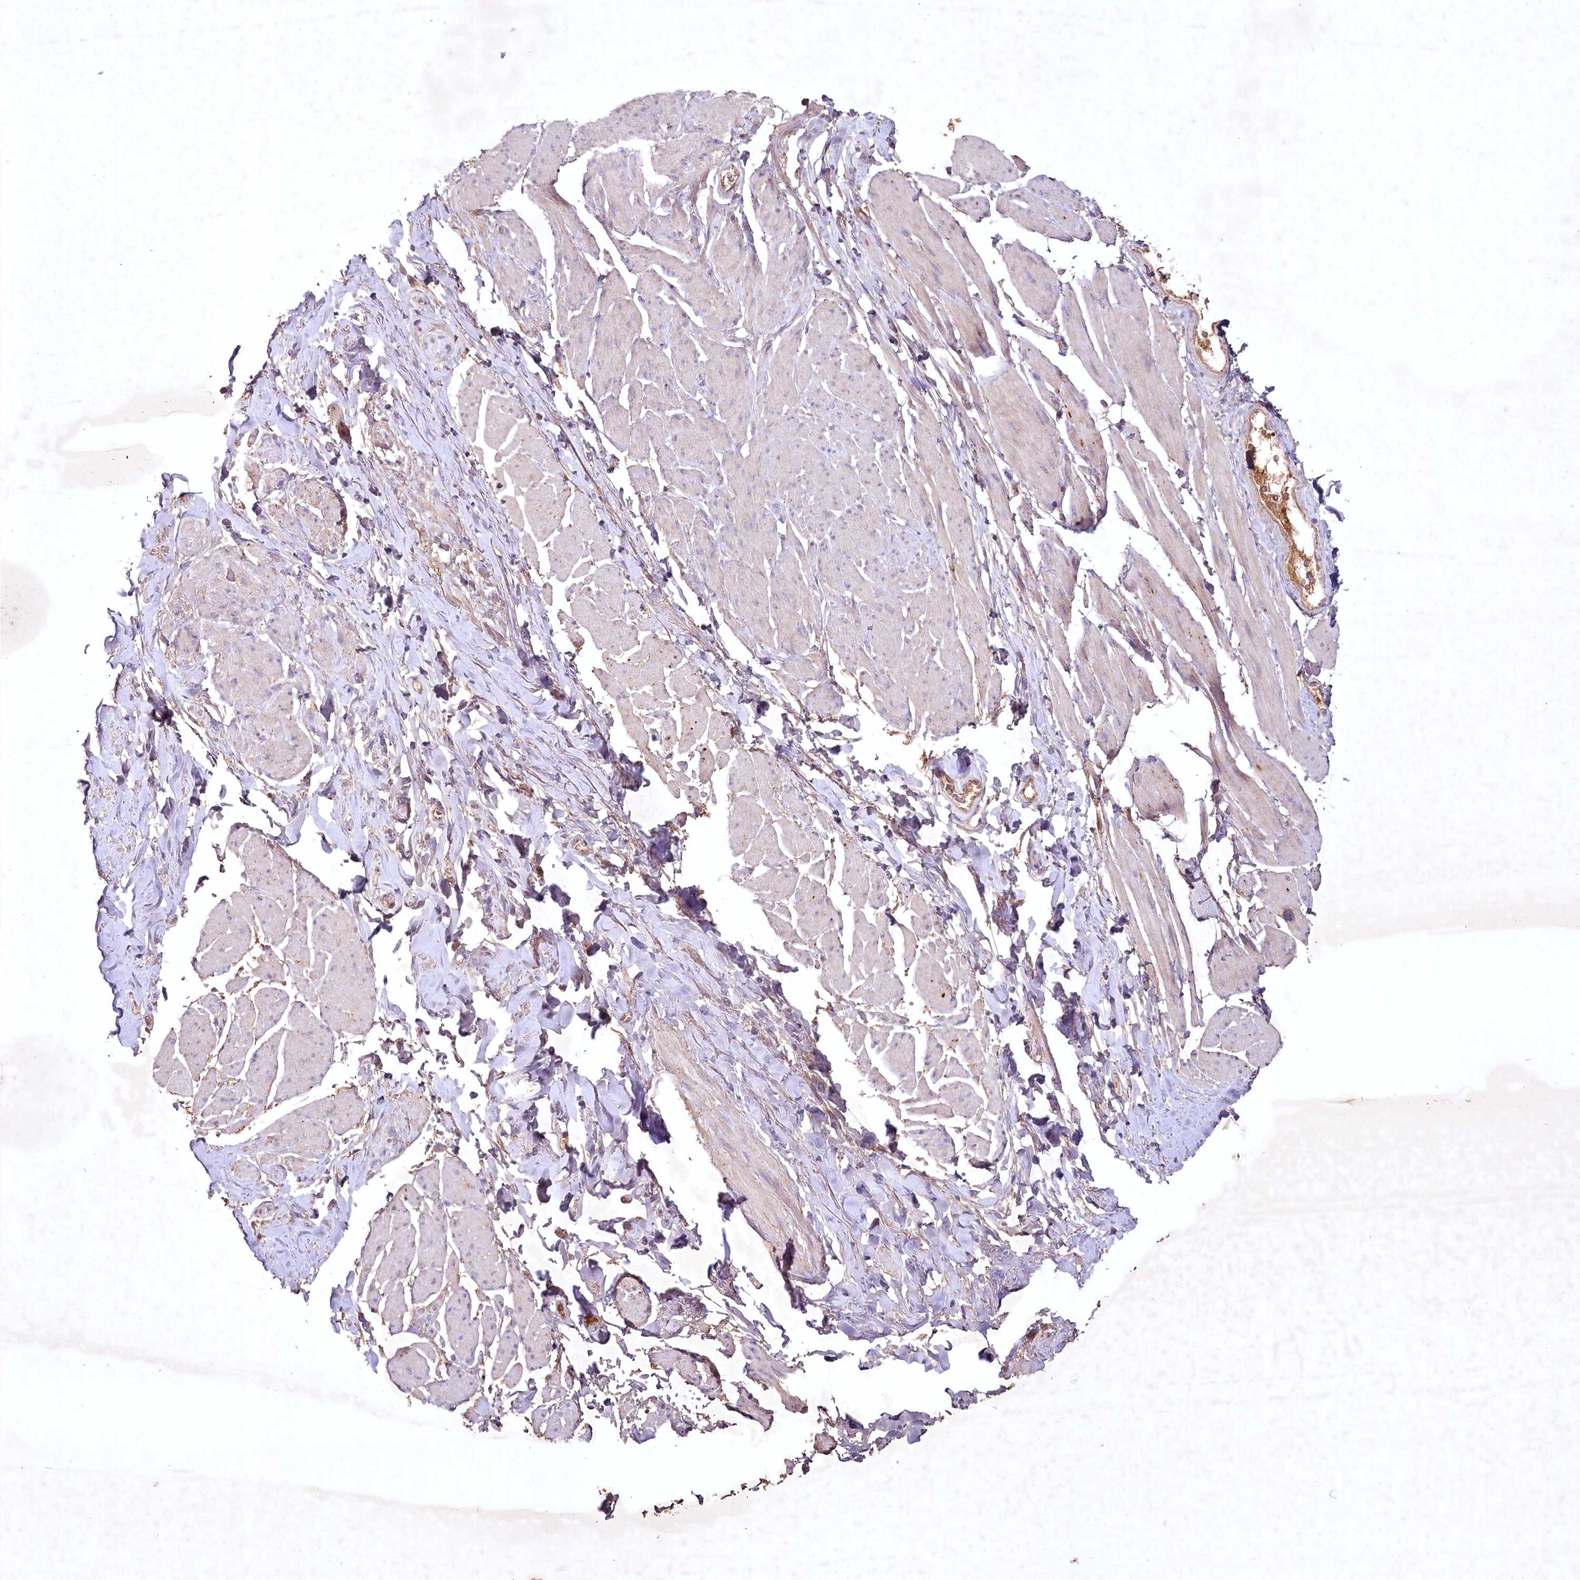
{"staining": {"intensity": "weak", "quantity": "<25%", "location": "cytoplasmic/membranous"}, "tissue": "smooth muscle", "cell_type": "Smooth muscle cells", "image_type": "normal", "snomed": [{"axis": "morphology", "description": "Normal tissue, NOS"}, {"axis": "topography", "description": "Smooth muscle"}, {"axis": "topography", "description": "Peripheral nerve tissue"}], "caption": "High magnification brightfield microscopy of unremarkable smooth muscle stained with DAB (3,3'-diaminobenzidine) (brown) and counterstained with hematoxylin (blue): smooth muscle cells show no significant staining.", "gene": "MRPL44", "patient": {"sex": "male", "age": 69}}